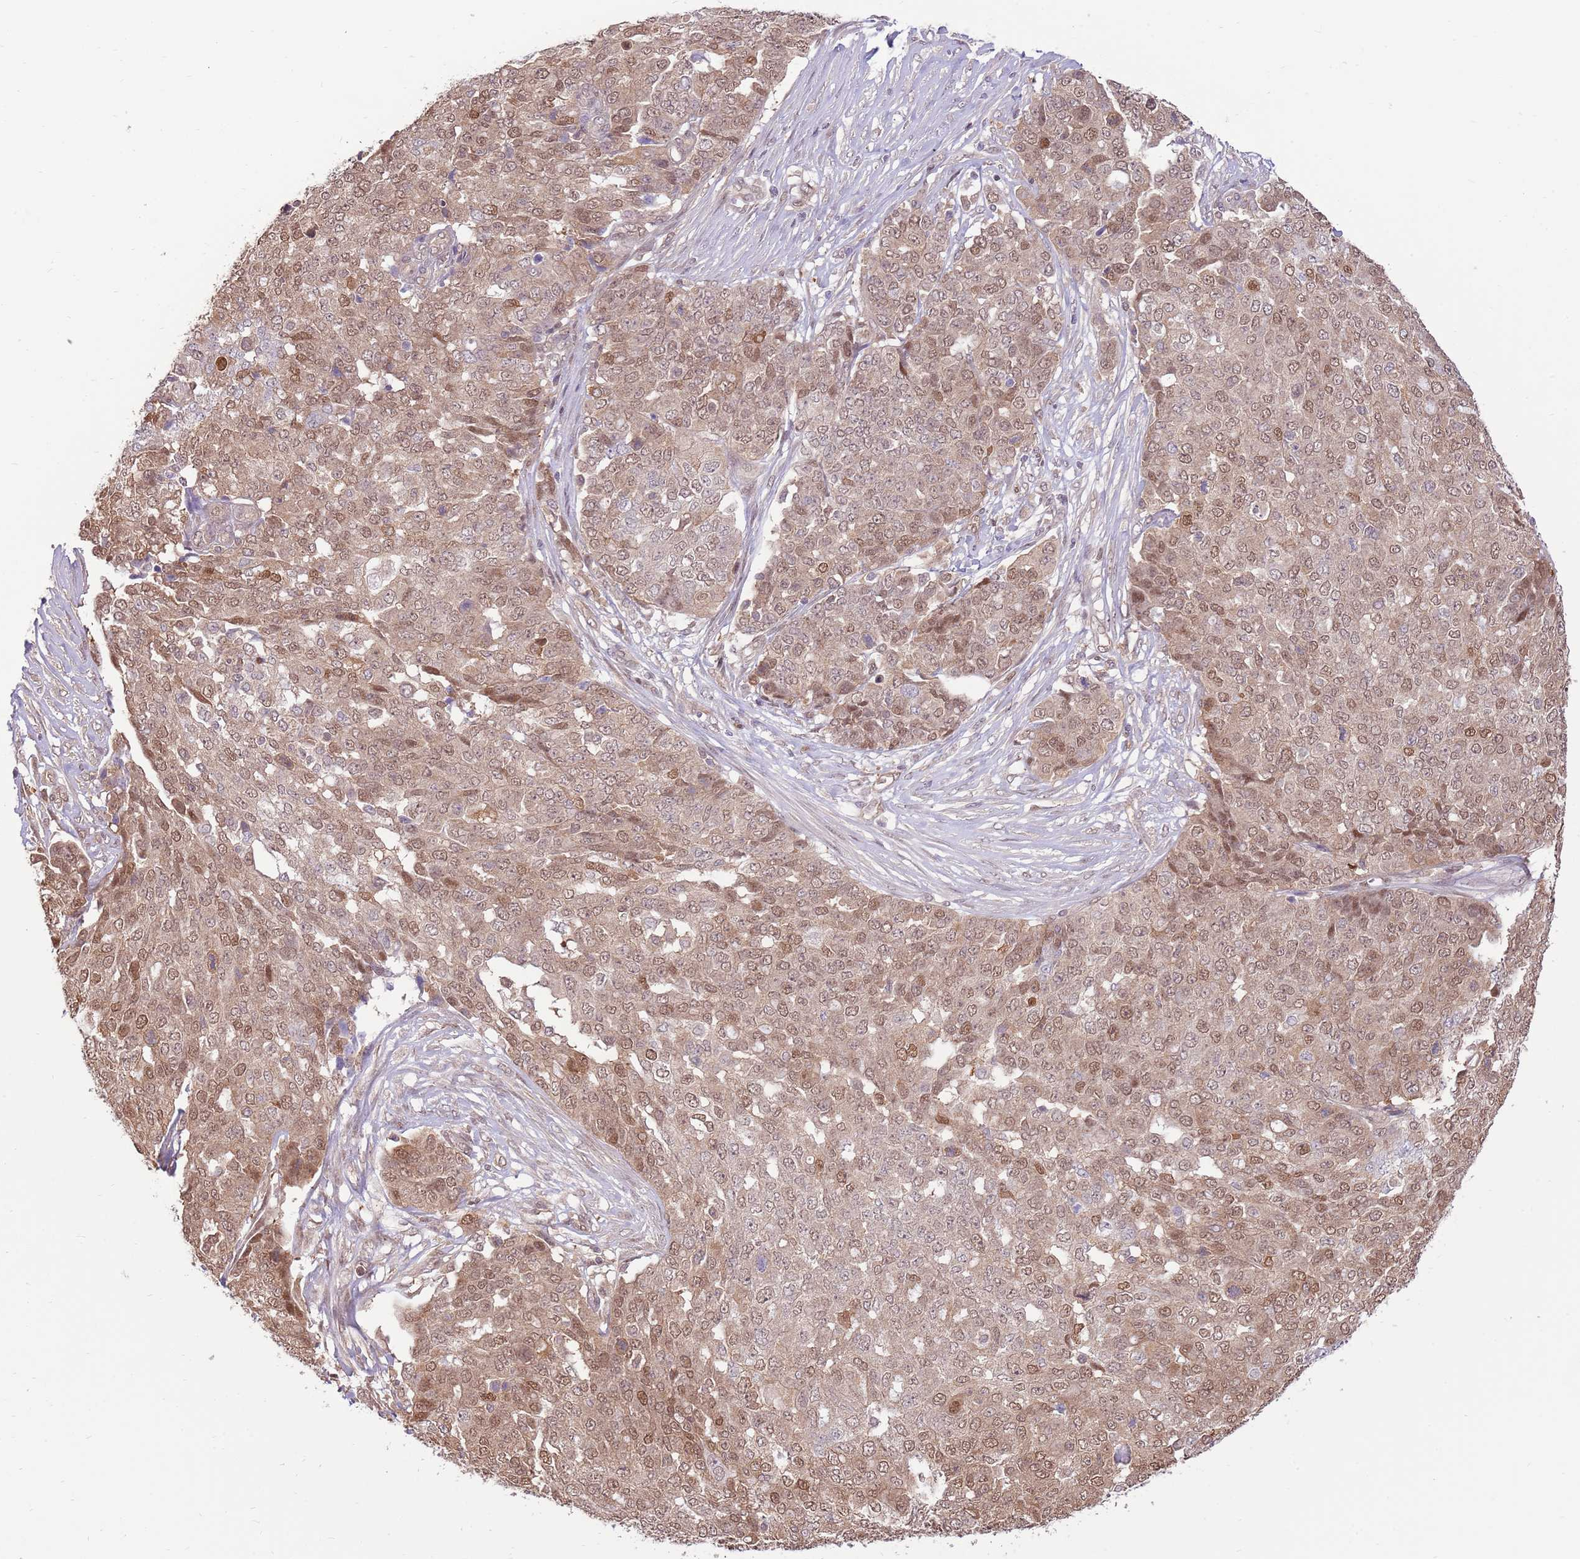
{"staining": {"intensity": "moderate", "quantity": ">75%", "location": "cytoplasmic/membranous,nuclear"}, "tissue": "ovarian cancer", "cell_type": "Tumor cells", "image_type": "cancer", "snomed": [{"axis": "morphology", "description": "Cystadenocarcinoma, serous, NOS"}, {"axis": "topography", "description": "Soft tissue"}, {"axis": "topography", "description": "Ovary"}], "caption": "Ovarian serous cystadenocarcinoma tissue reveals moderate cytoplasmic/membranous and nuclear staining in about >75% of tumor cells, visualized by immunohistochemistry.", "gene": "NSFL1C", "patient": {"sex": "female", "age": 57}}